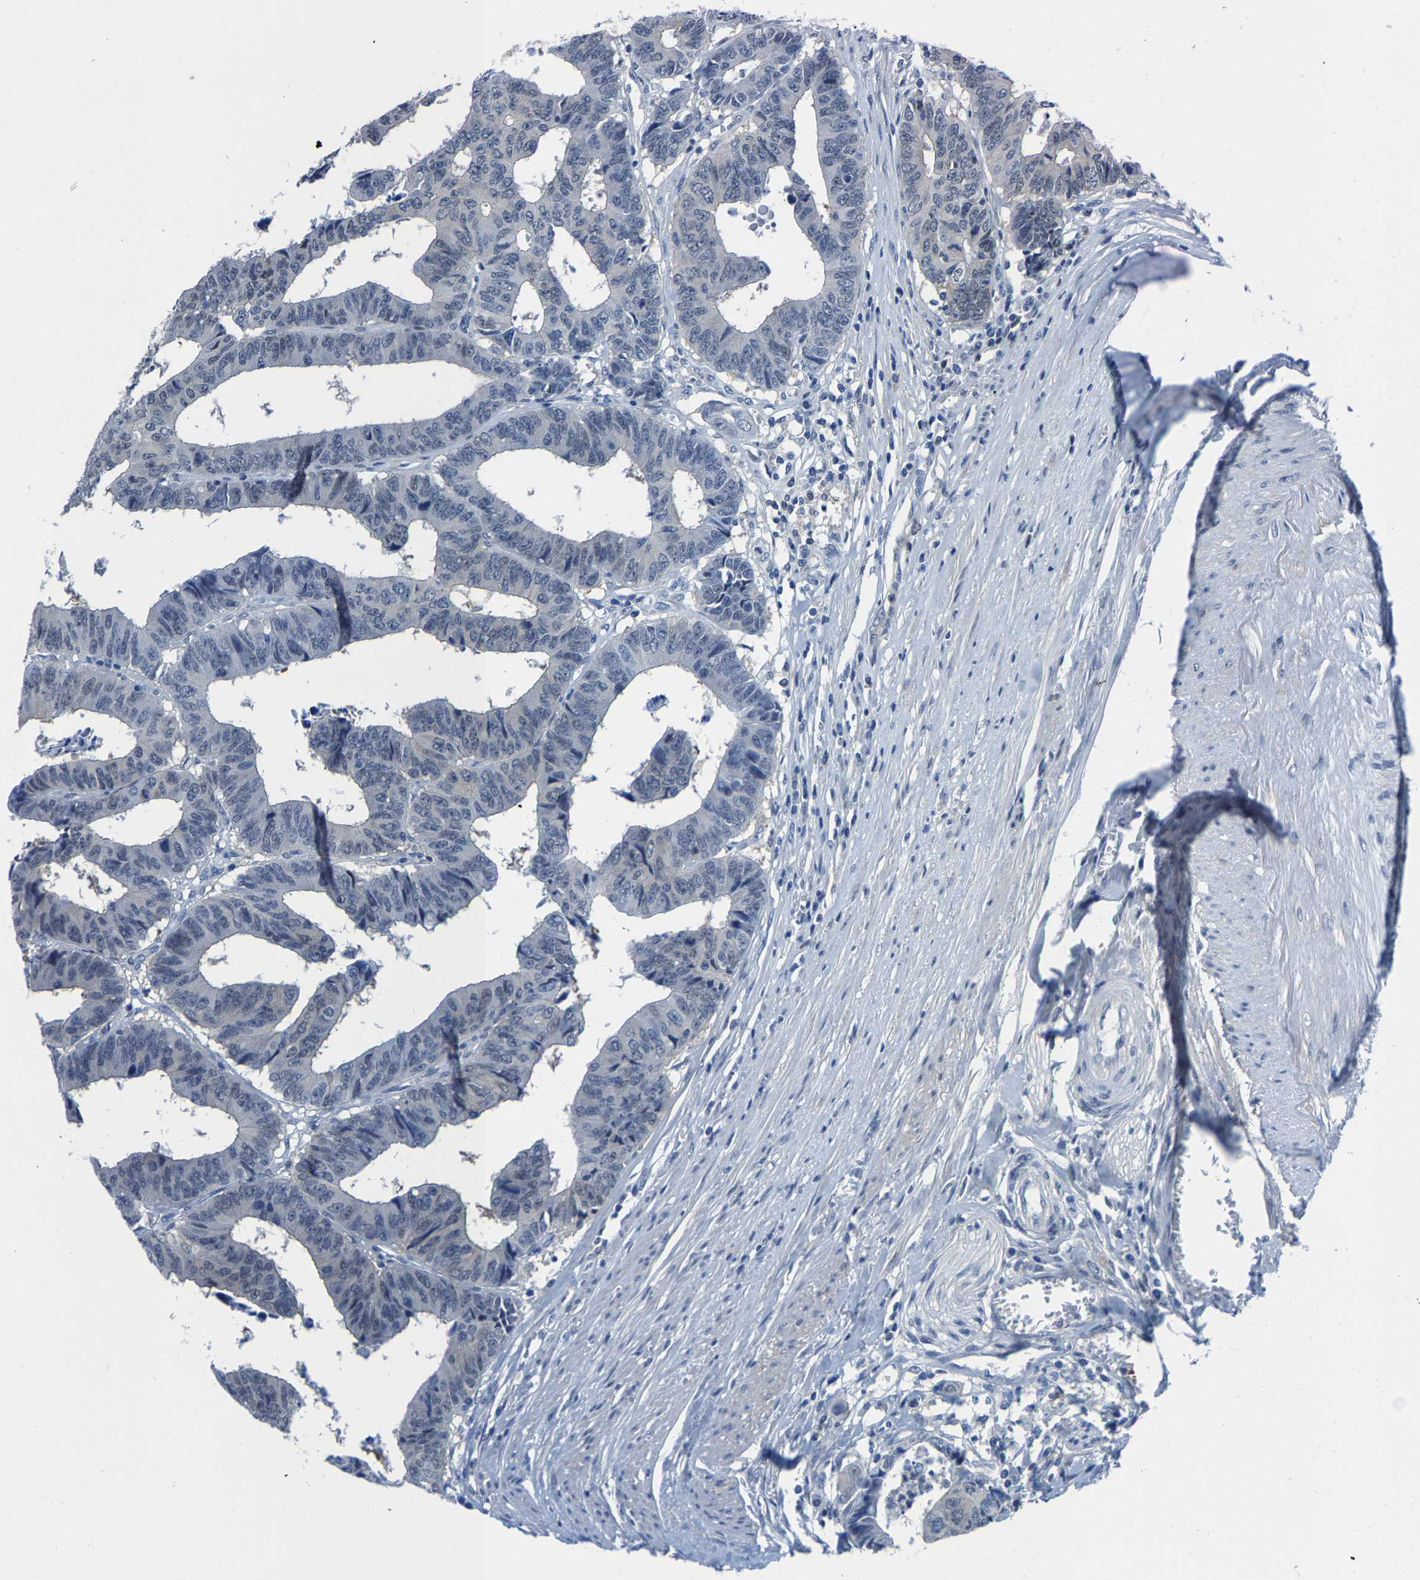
{"staining": {"intensity": "negative", "quantity": "none", "location": "none"}, "tissue": "colorectal cancer", "cell_type": "Tumor cells", "image_type": "cancer", "snomed": [{"axis": "morphology", "description": "Adenocarcinoma, NOS"}, {"axis": "topography", "description": "Rectum"}], "caption": "The image exhibits no significant expression in tumor cells of colorectal cancer (adenocarcinoma).", "gene": "SSH3", "patient": {"sex": "male", "age": 84}}